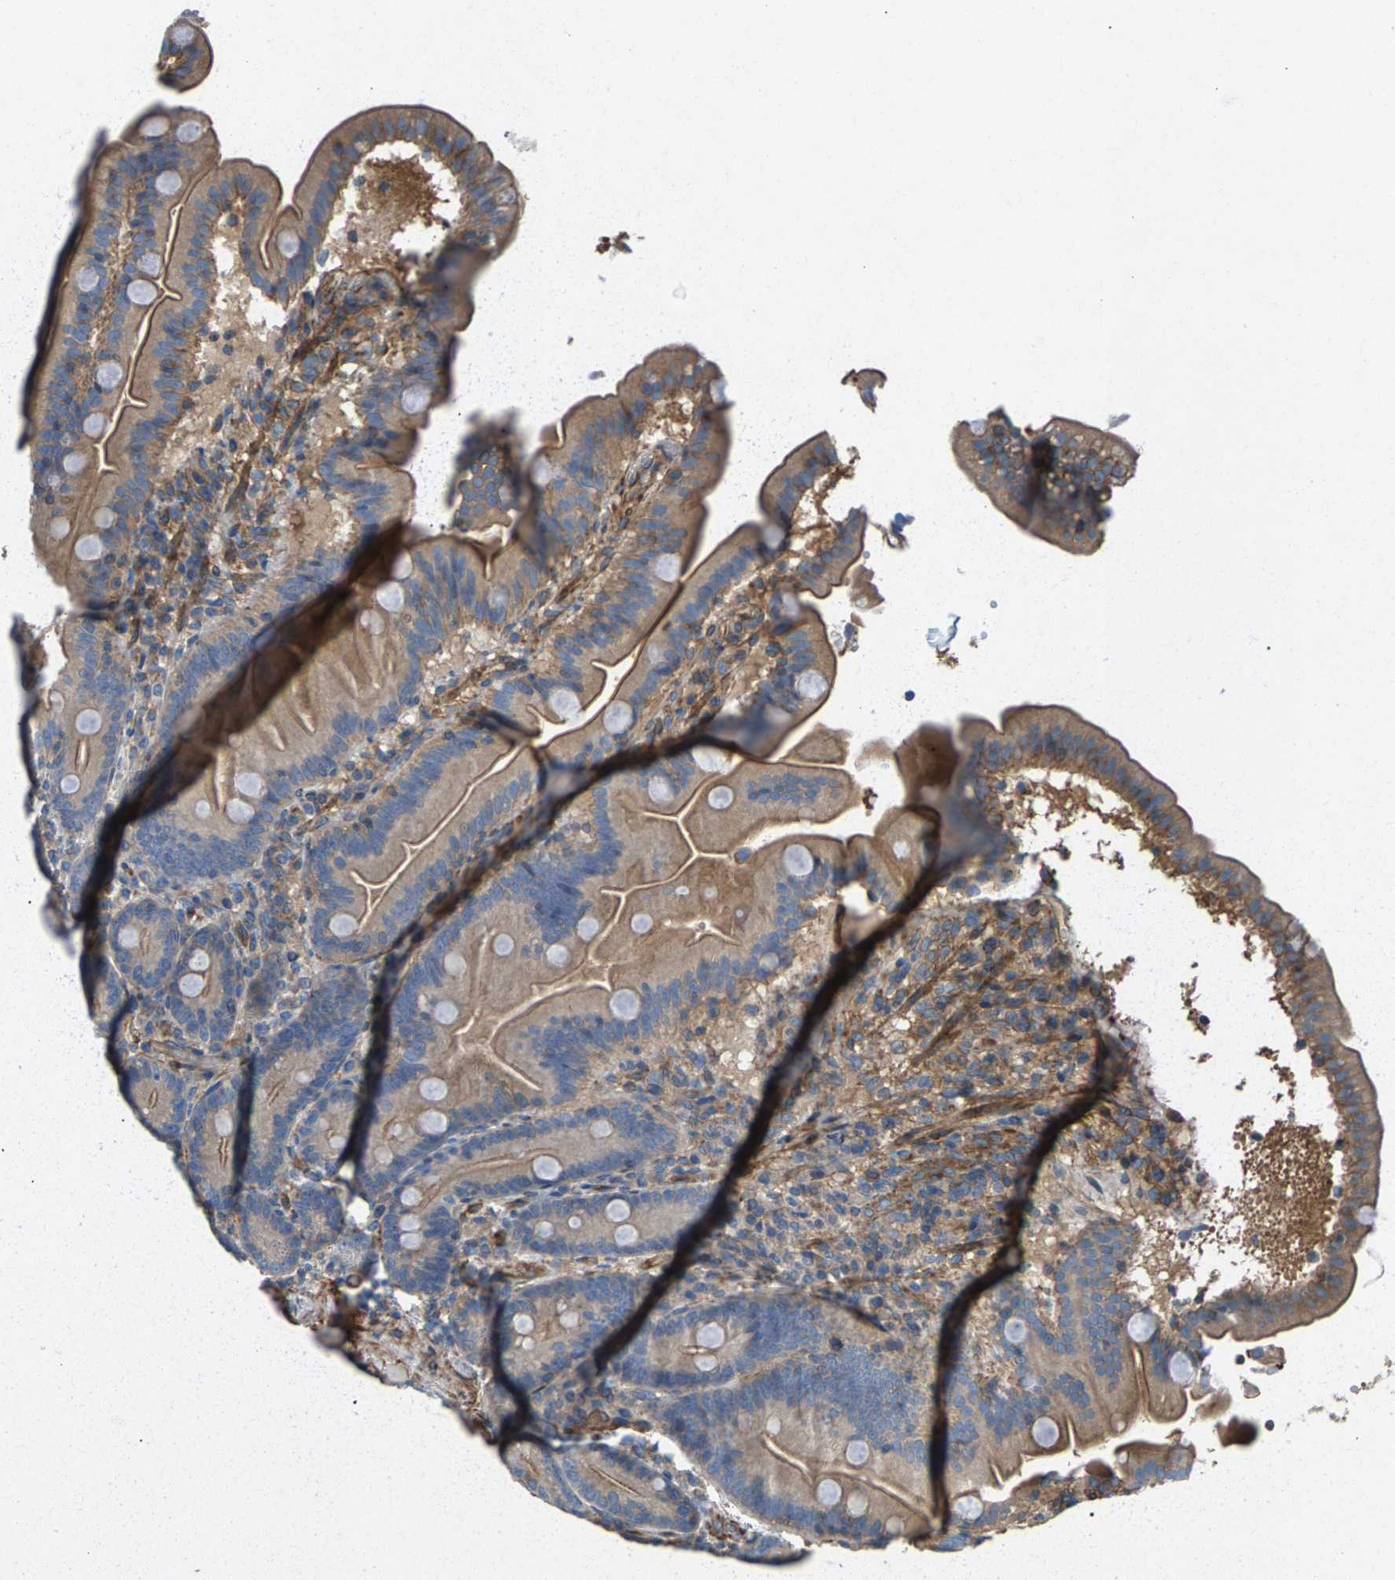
{"staining": {"intensity": "weak", "quantity": "<25%", "location": "cytoplasmic/membranous"}, "tissue": "duodenum", "cell_type": "Glandular cells", "image_type": "normal", "snomed": [{"axis": "morphology", "description": "Normal tissue, NOS"}, {"axis": "topography", "description": "Duodenum"}], "caption": "Photomicrograph shows no protein staining in glandular cells of normal duodenum.", "gene": "PDCL", "patient": {"sex": "male", "age": 54}}